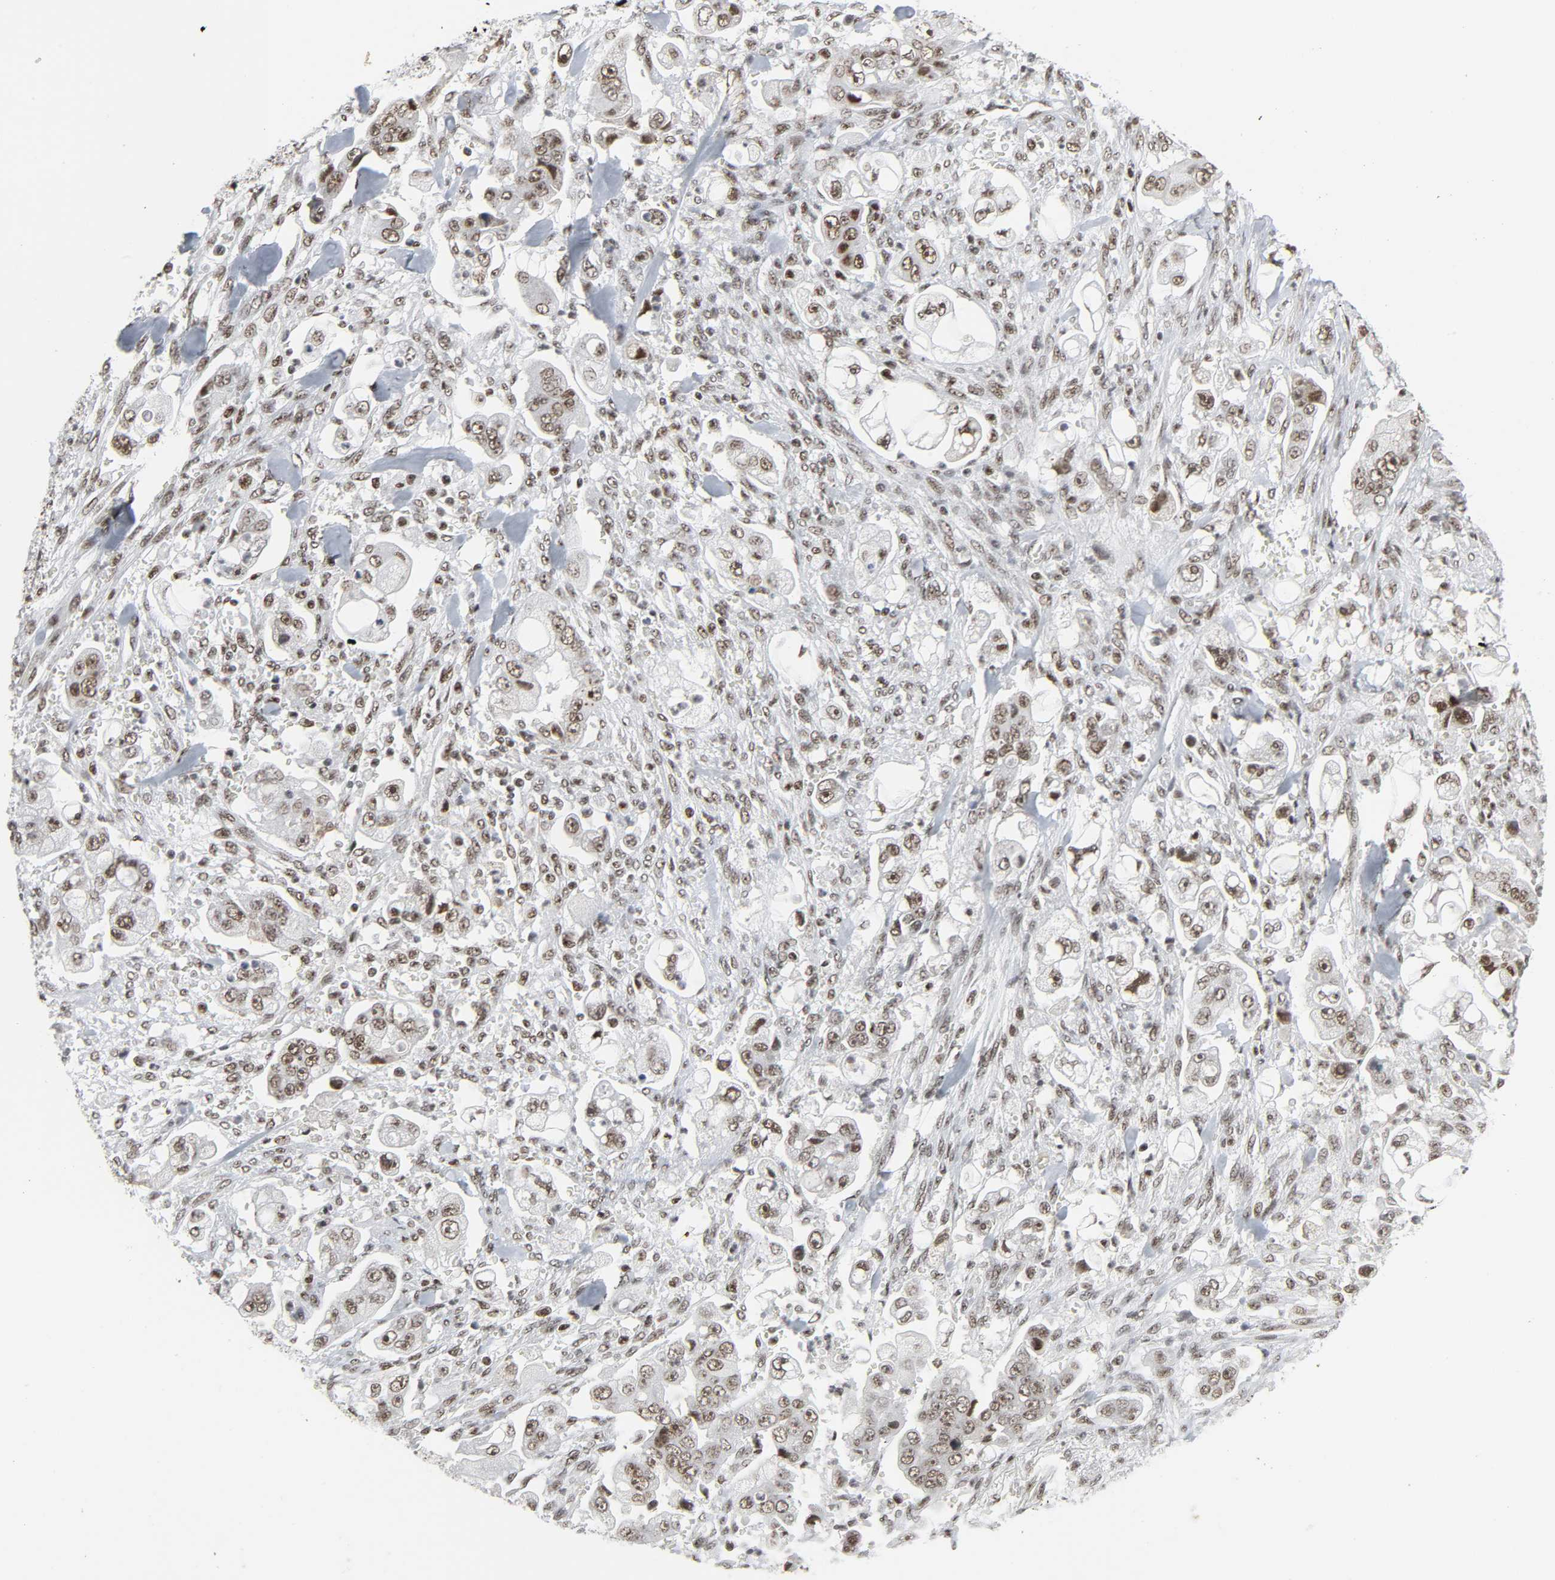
{"staining": {"intensity": "moderate", "quantity": ">75%", "location": "nuclear"}, "tissue": "stomach cancer", "cell_type": "Tumor cells", "image_type": "cancer", "snomed": [{"axis": "morphology", "description": "Adenocarcinoma, NOS"}, {"axis": "topography", "description": "Stomach"}], "caption": "Immunohistochemical staining of stomach cancer (adenocarcinoma) exhibits moderate nuclear protein positivity in about >75% of tumor cells.", "gene": "CDK7", "patient": {"sex": "male", "age": 62}}